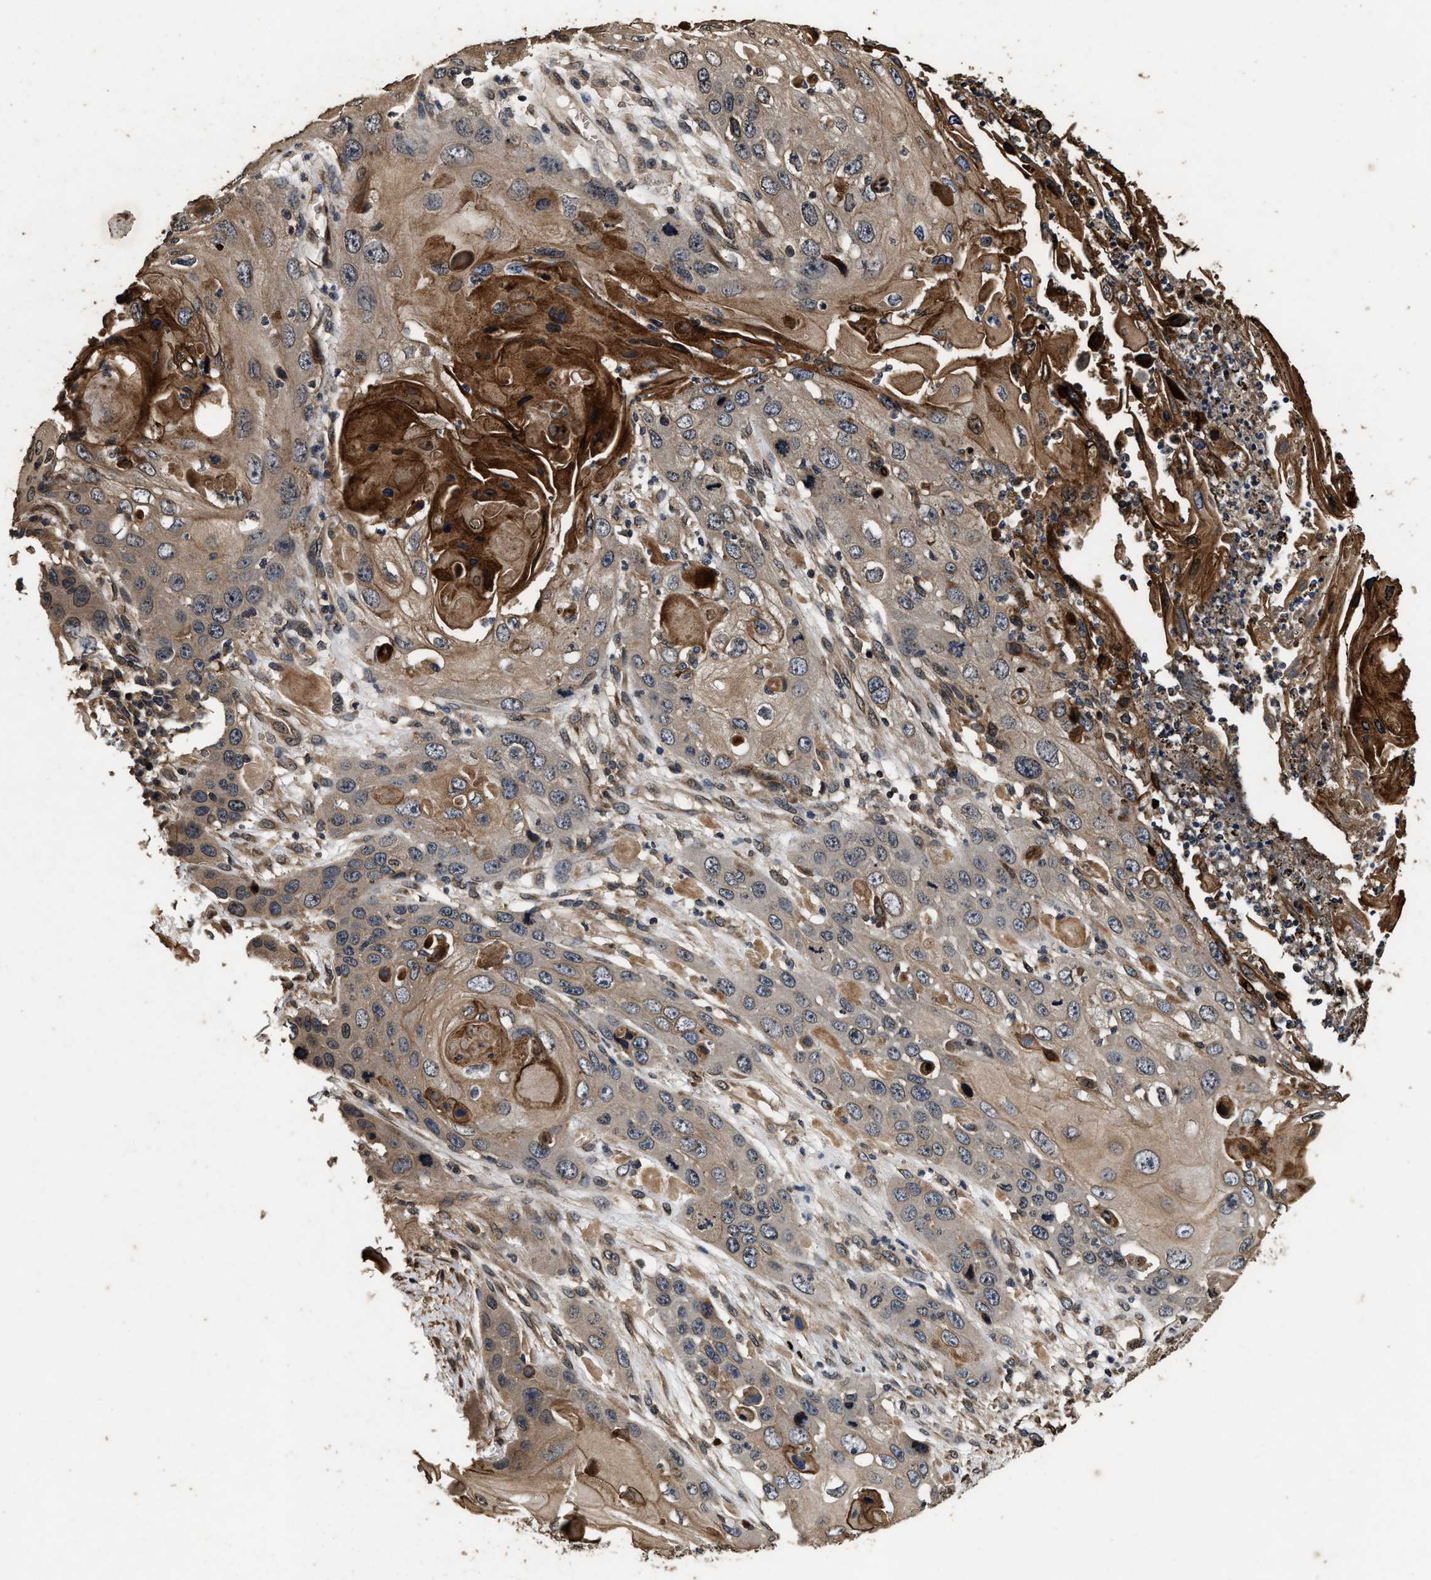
{"staining": {"intensity": "strong", "quantity": "25%-75%", "location": "cytoplasmic/membranous"}, "tissue": "skin cancer", "cell_type": "Tumor cells", "image_type": "cancer", "snomed": [{"axis": "morphology", "description": "Squamous cell carcinoma, NOS"}, {"axis": "topography", "description": "Skin"}], "caption": "DAB (3,3'-diaminobenzidine) immunohistochemical staining of skin cancer (squamous cell carcinoma) demonstrates strong cytoplasmic/membranous protein positivity in approximately 25%-75% of tumor cells.", "gene": "ACCS", "patient": {"sex": "male", "age": 55}}